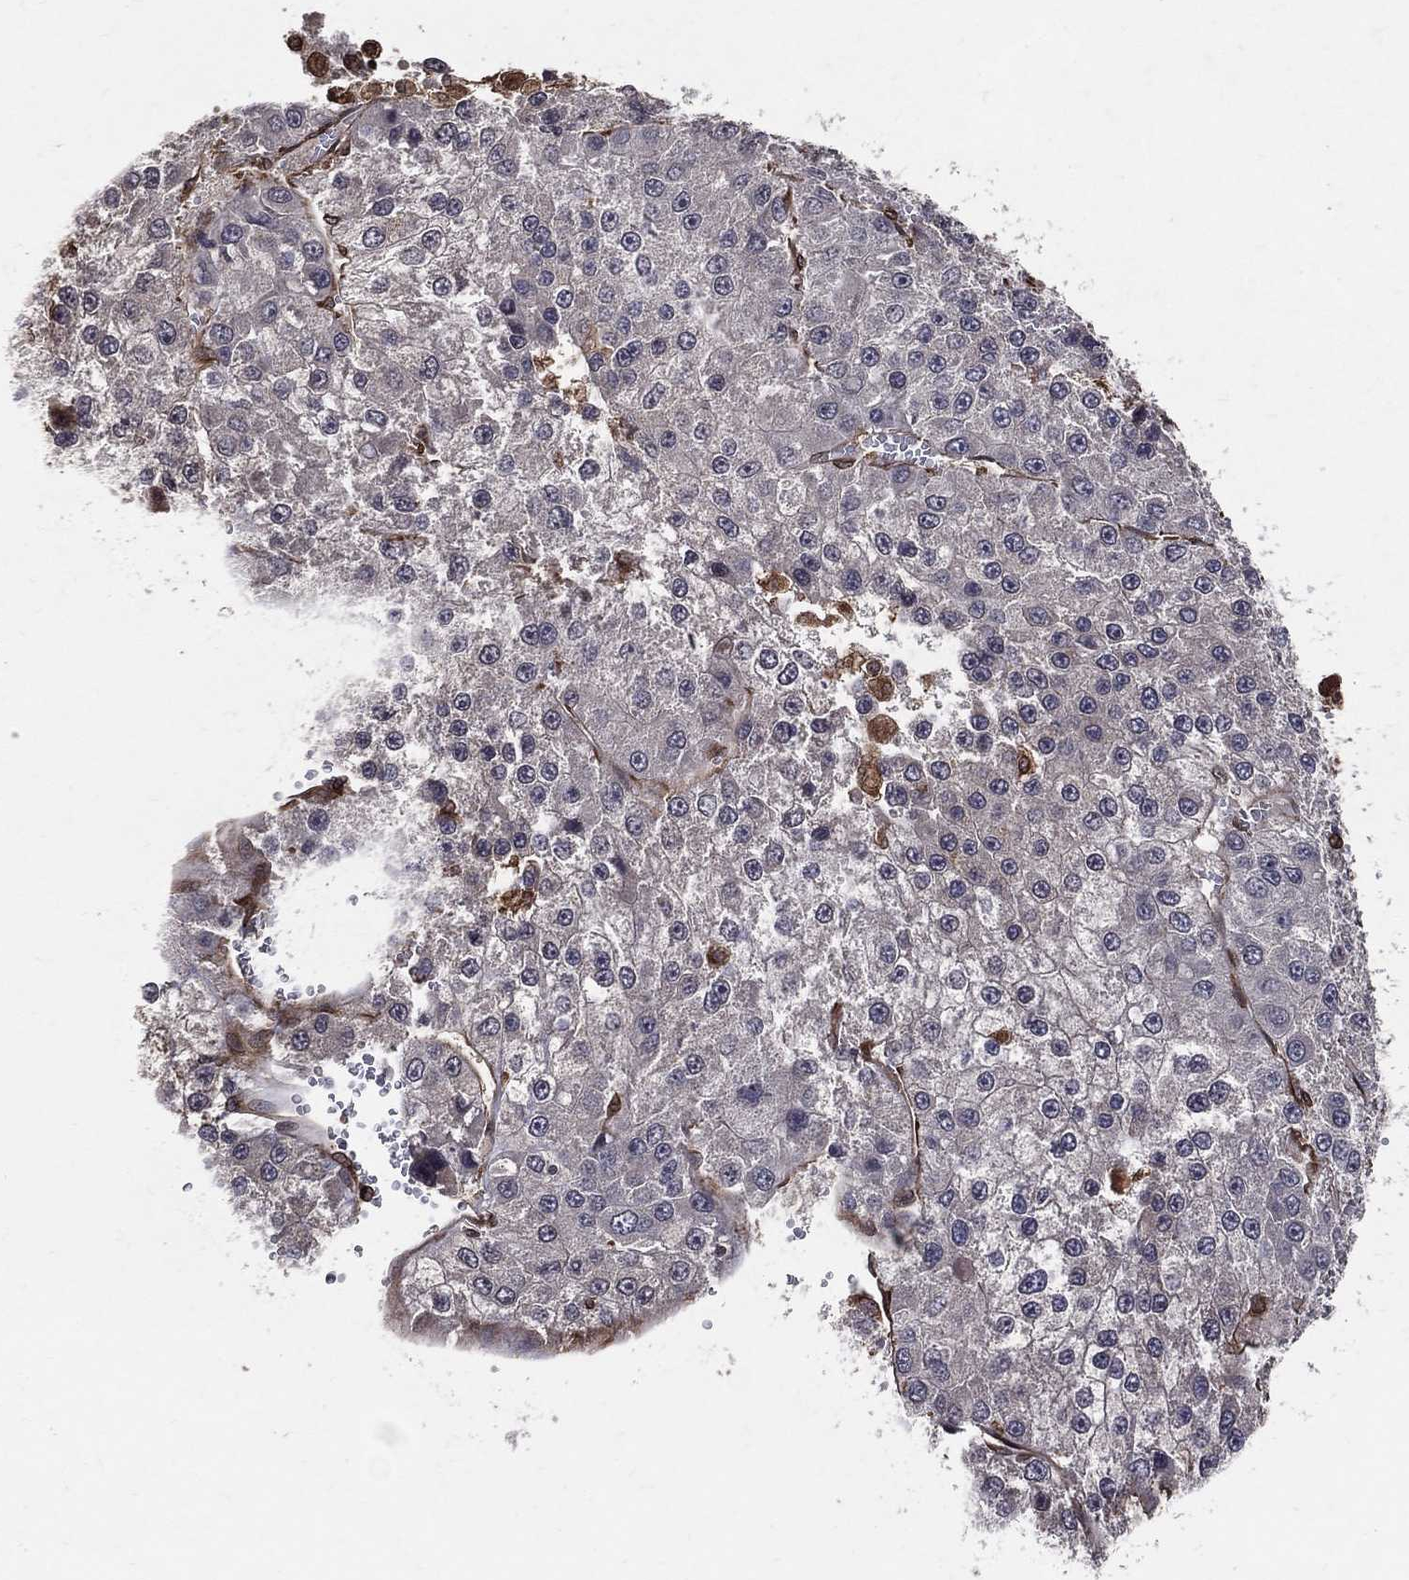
{"staining": {"intensity": "negative", "quantity": "none", "location": "none"}, "tissue": "liver cancer", "cell_type": "Tumor cells", "image_type": "cancer", "snomed": [{"axis": "morphology", "description": "Carcinoma, Hepatocellular, NOS"}, {"axis": "topography", "description": "Liver"}], "caption": "Immunohistochemistry histopathology image of hepatocellular carcinoma (liver) stained for a protein (brown), which shows no positivity in tumor cells.", "gene": "DPYSL2", "patient": {"sex": "female", "age": 73}}